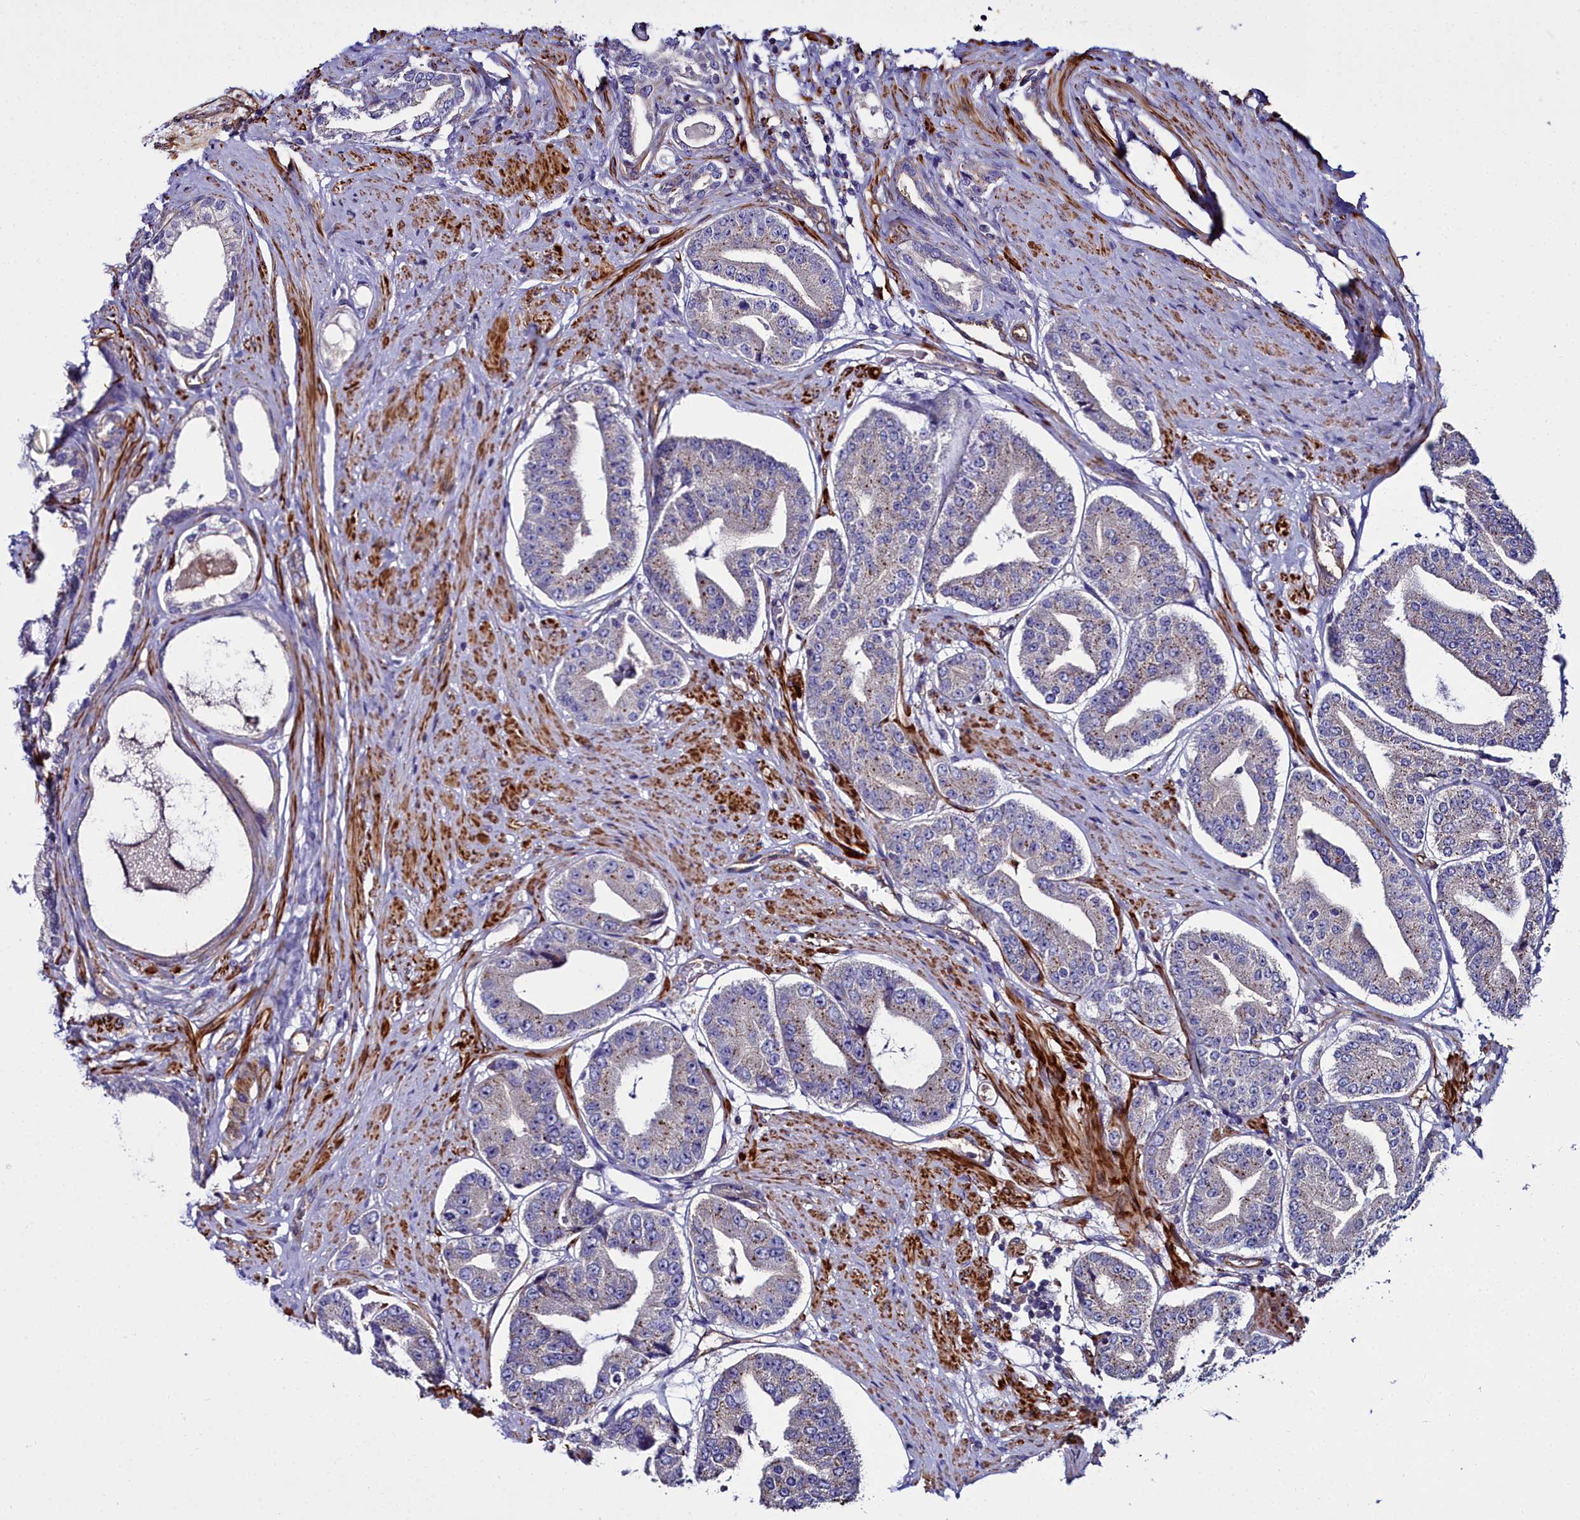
{"staining": {"intensity": "weak", "quantity": "<25%", "location": "cytoplasmic/membranous"}, "tissue": "prostate cancer", "cell_type": "Tumor cells", "image_type": "cancer", "snomed": [{"axis": "morphology", "description": "Adenocarcinoma, High grade"}, {"axis": "topography", "description": "Prostate"}], "caption": "This is a image of IHC staining of prostate cancer, which shows no staining in tumor cells.", "gene": "FADS3", "patient": {"sex": "male", "age": 63}}